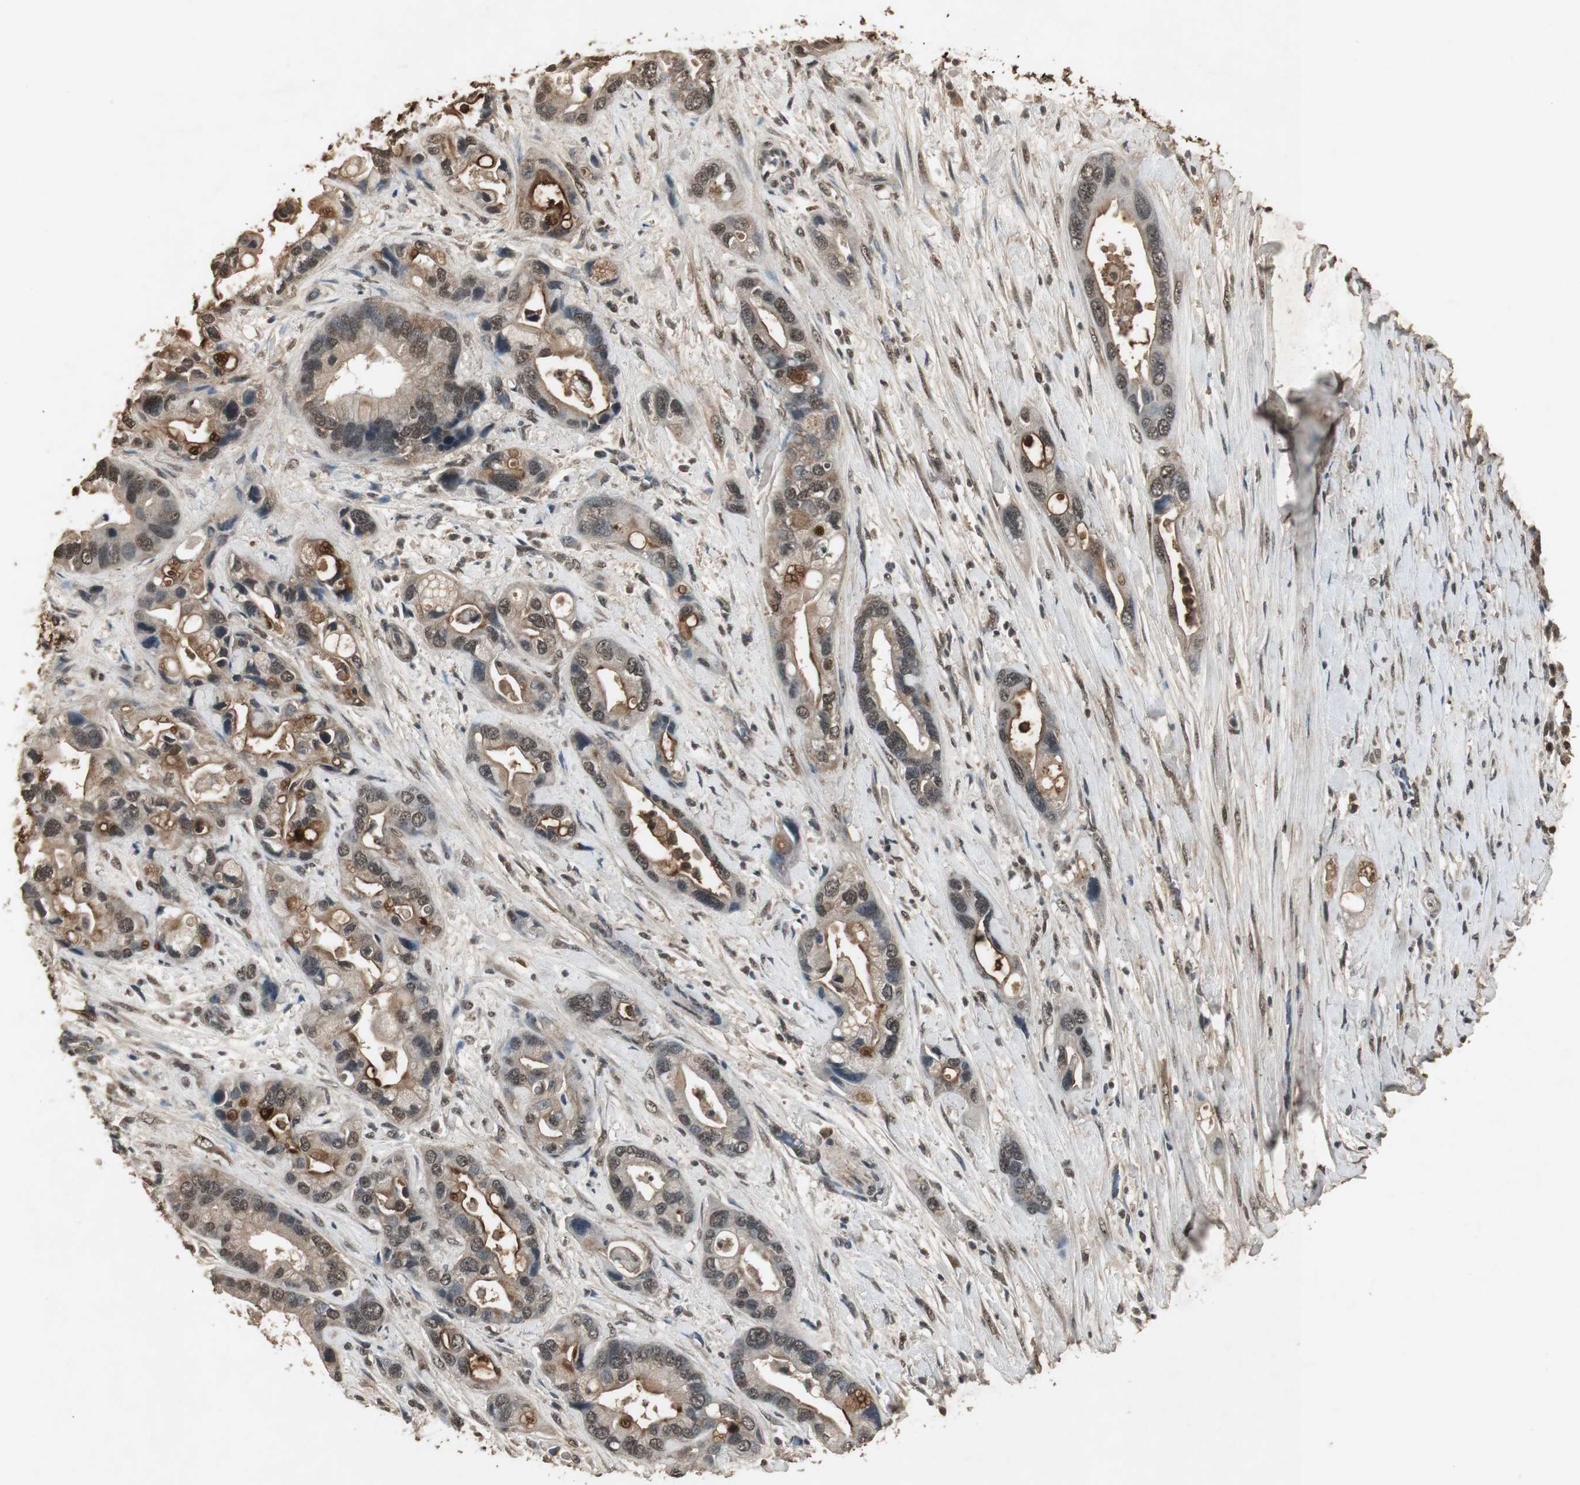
{"staining": {"intensity": "moderate", "quantity": ">75%", "location": "cytoplasmic/membranous,nuclear"}, "tissue": "pancreatic cancer", "cell_type": "Tumor cells", "image_type": "cancer", "snomed": [{"axis": "morphology", "description": "Adenocarcinoma, NOS"}, {"axis": "topography", "description": "Pancreas"}], "caption": "Approximately >75% of tumor cells in pancreatic cancer (adenocarcinoma) exhibit moderate cytoplasmic/membranous and nuclear protein staining as visualized by brown immunohistochemical staining.", "gene": "EMX1", "patient": {"sex": "female", "age": 77}}